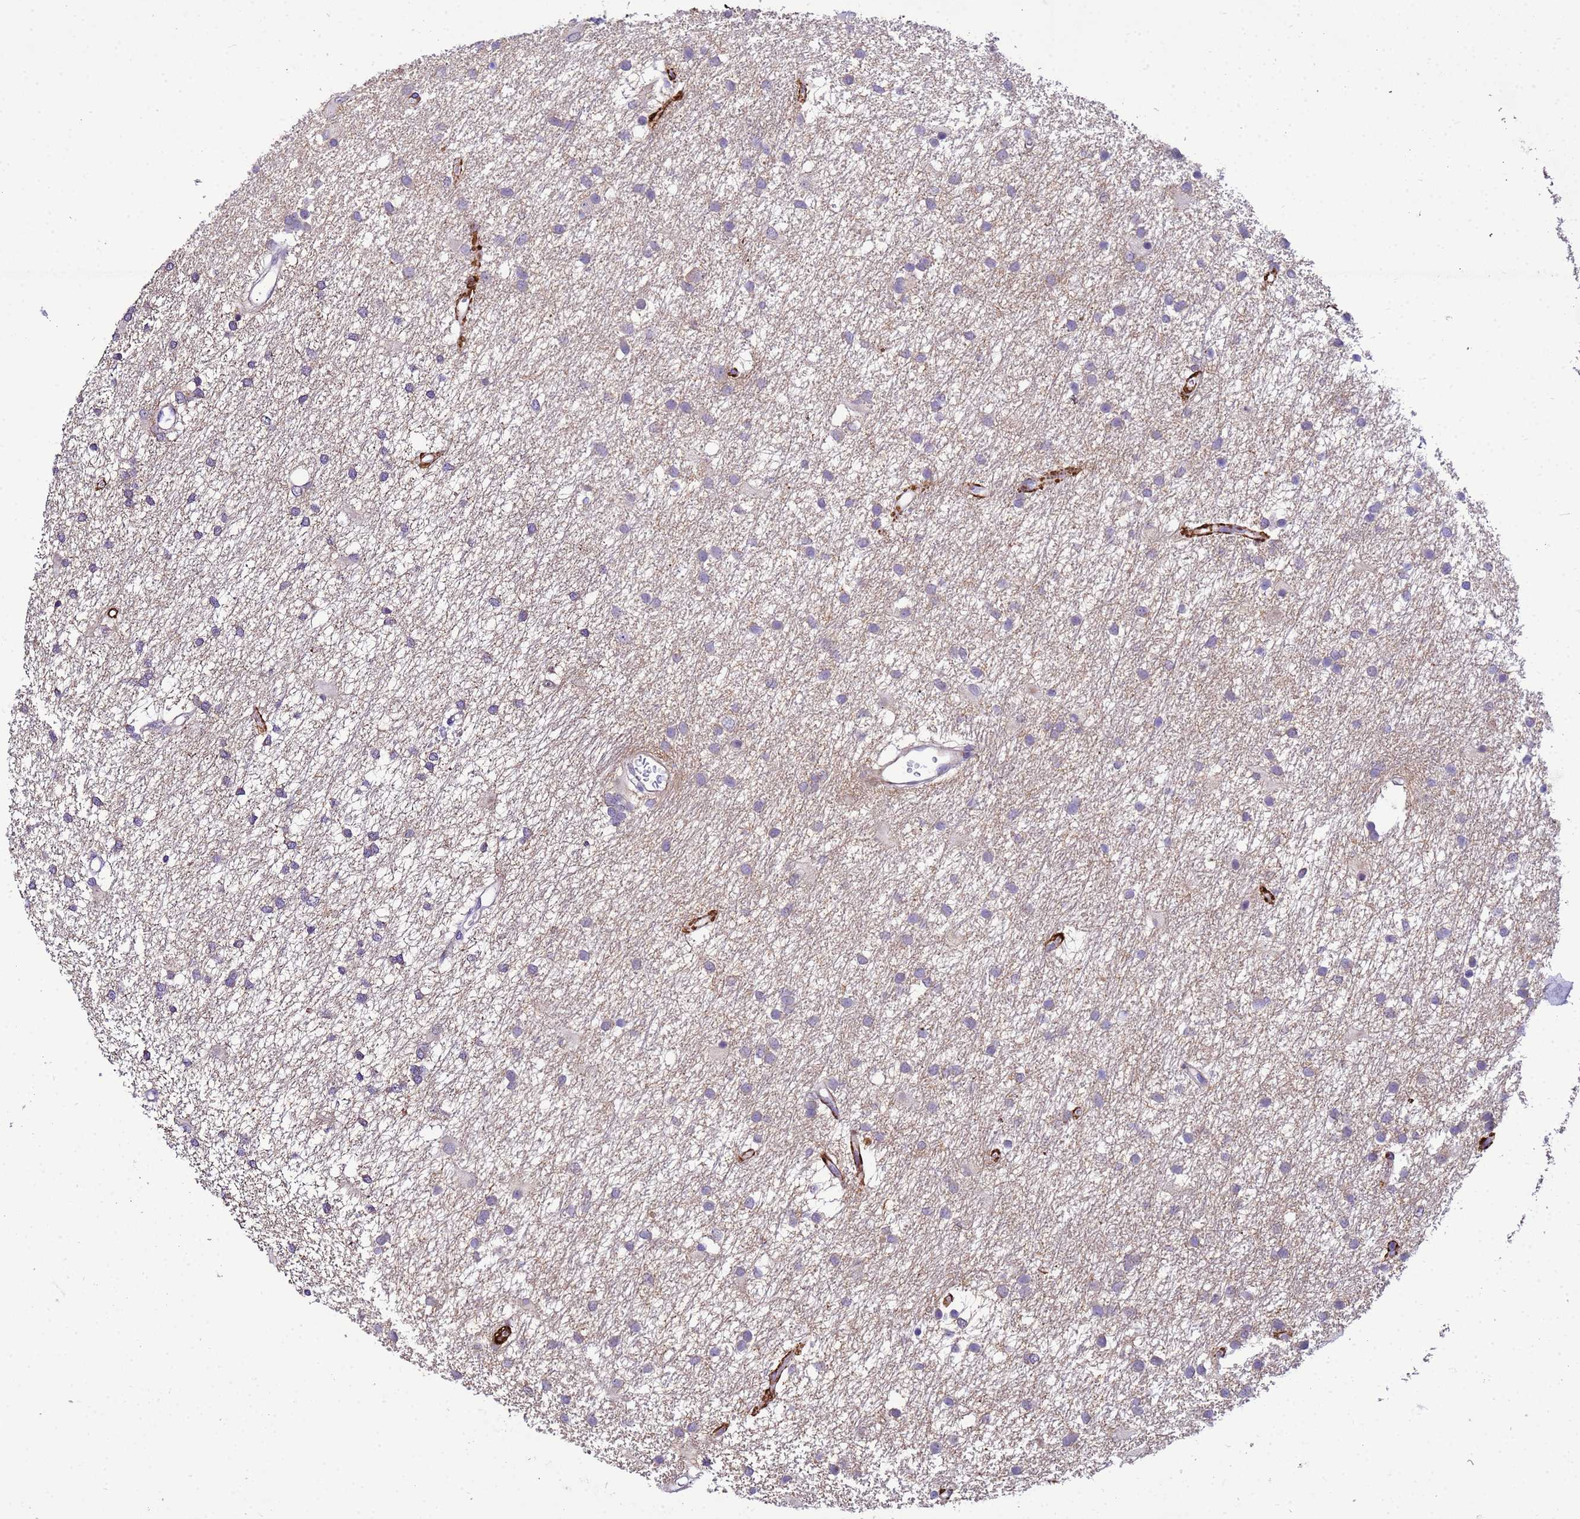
{"staining": {"intensity": "negative", "quantity": "none", "location": "none"}, "tissue": "glioma", "cell_type": "Tumor cells", "image_type": "cancer", "snomed": [{"axis": "morphology", "description": "Glioma, malignant, High grade"}, {"axis": "topography", "description": "Brain"}], "caption": "The histopathology image reveals no staining of tumor cells in glioma.", "gene": "P2RX7", "patient": {"sex": "male", "age": 77}}